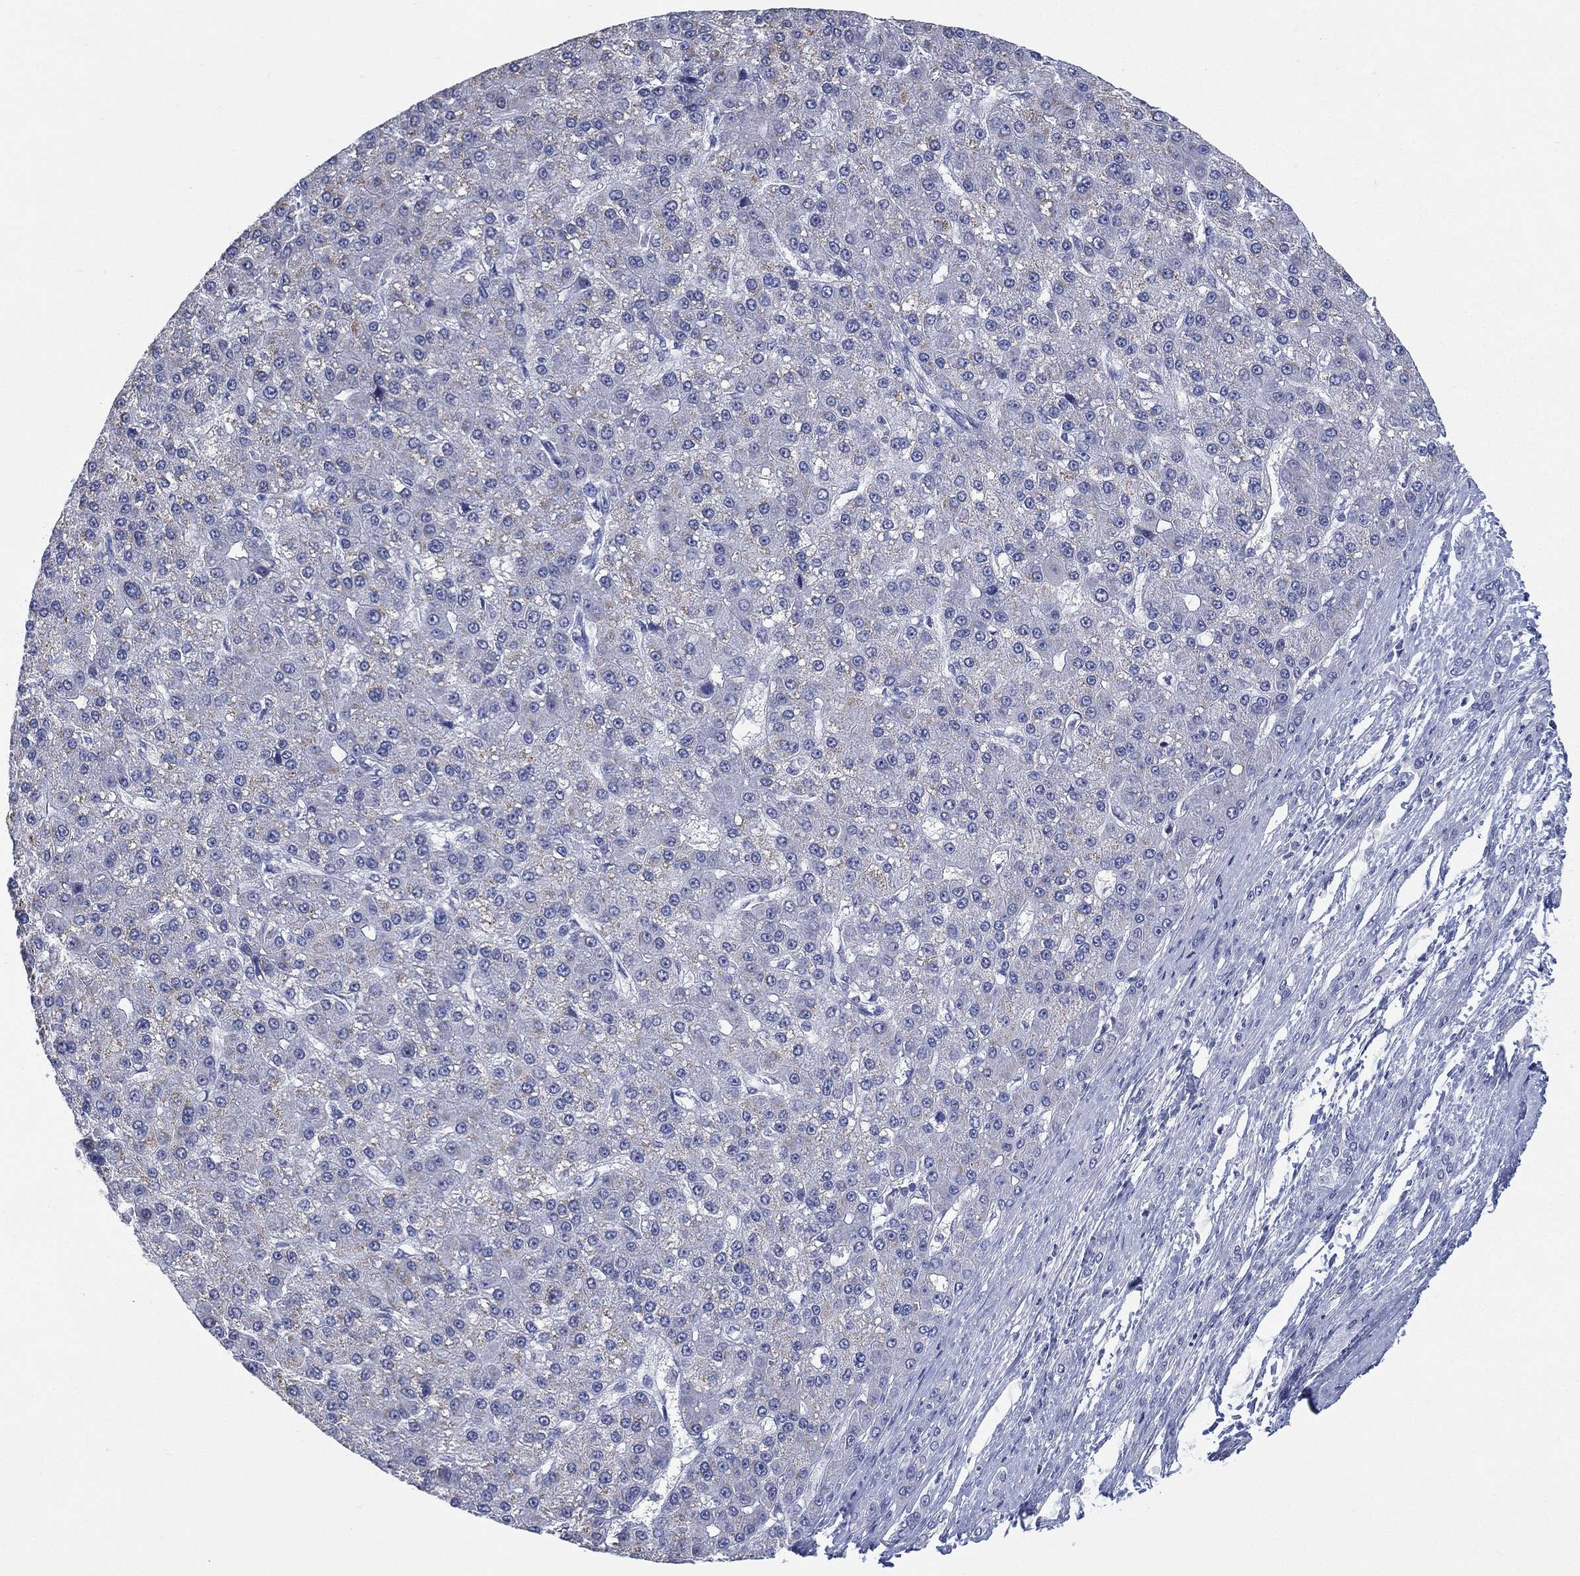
{"staining": {"intensity": "negative", "quantity": "none", "location": "none"}, "tissue": "liver cancer", "cell_type": "Tumor cells", "image_type": "cancer", "snomed": [{"axis": "morphology", "description": "Carcinoma, Hepatocellular, NOS"}, {"axis": "topography", "description": "Liver"}], "caption": "This photomicrograph is of hepatocellular carcinoma (liver) stained with immunohistochemistry to label a protein in brown with the nuclei are counter-stained blue. There is no staining in tumor cells. (DAB immunohistochemistry (IHC), high magnification).", "gene": "KRT35", "patient": {"sex": "male", "age": 67}}